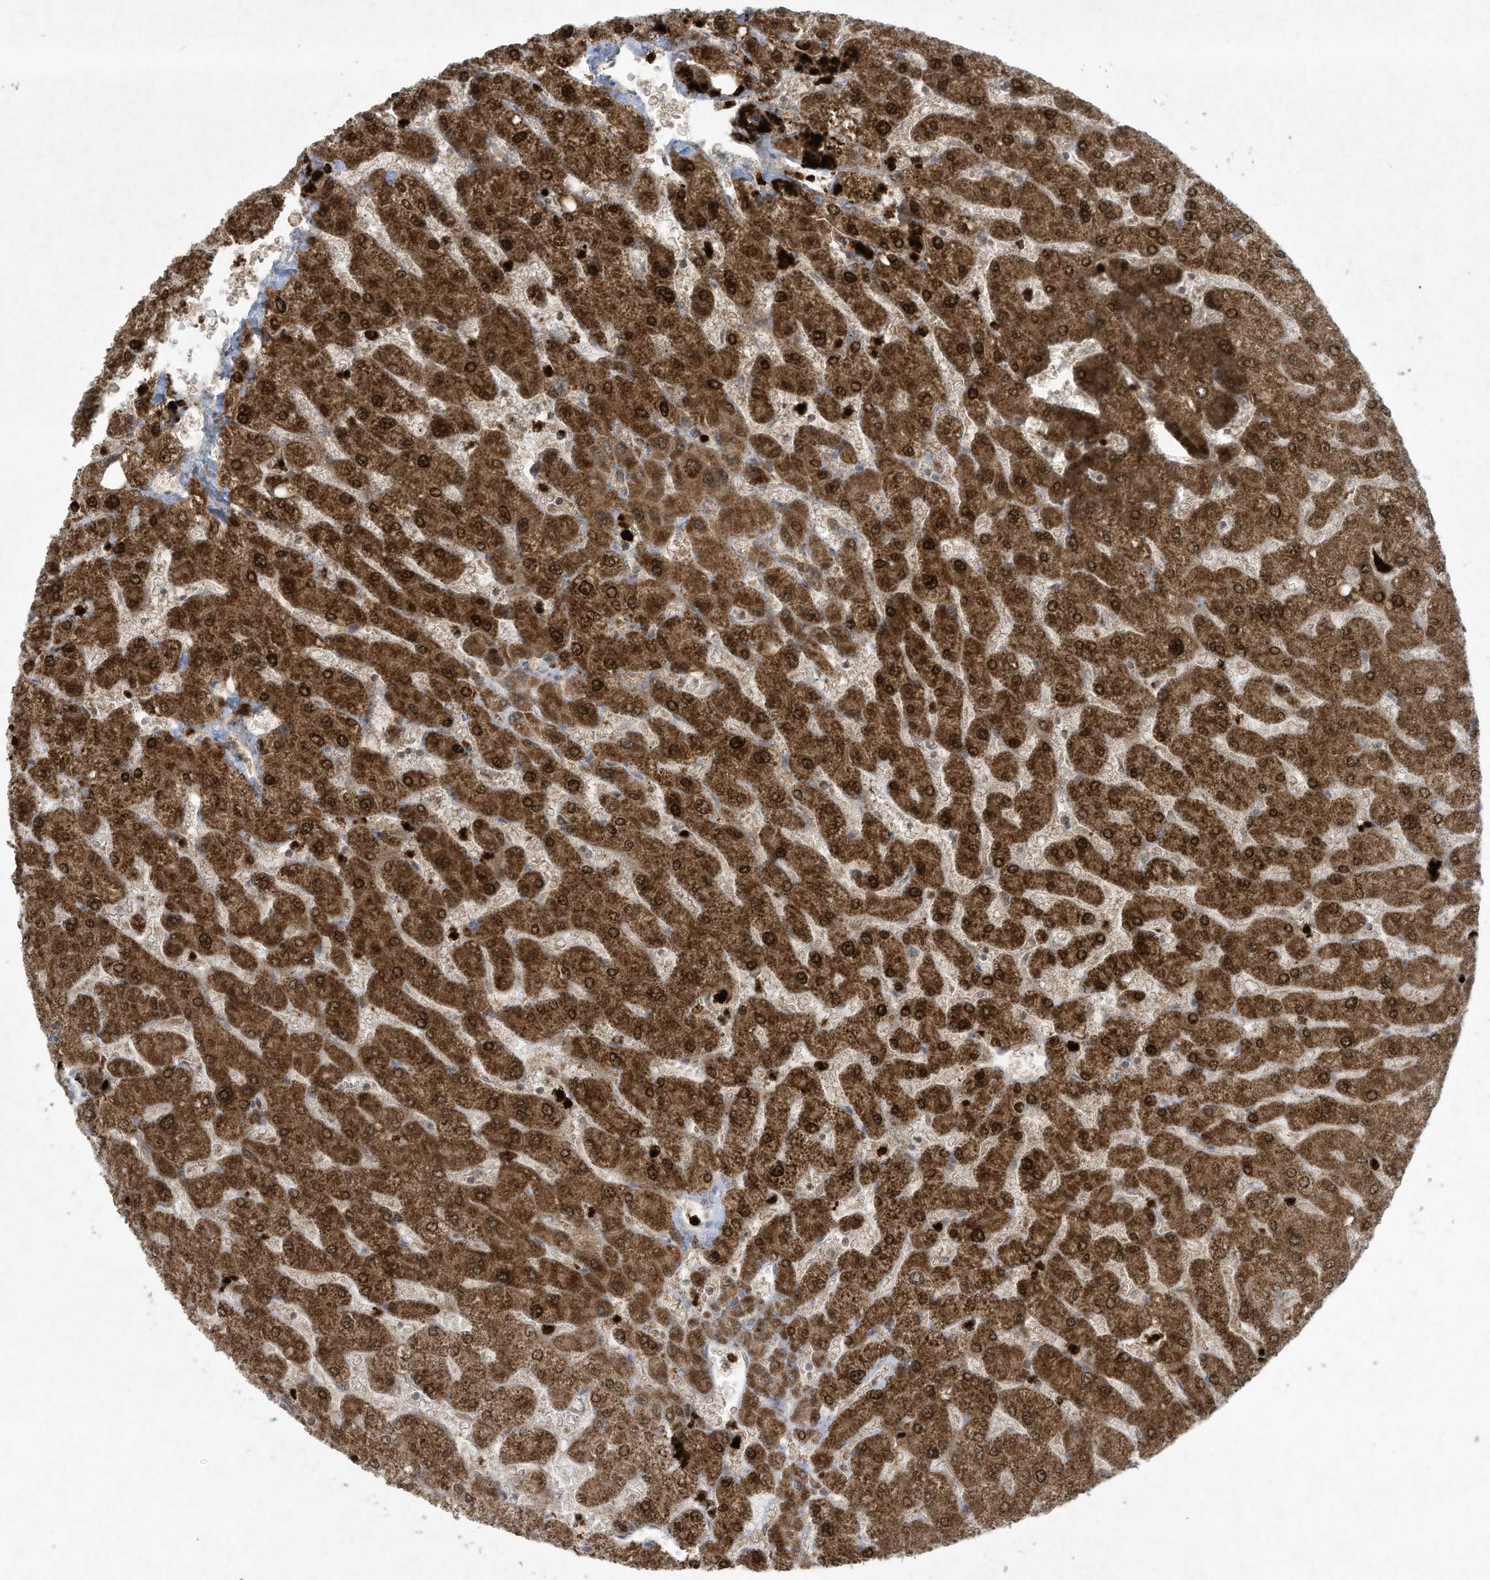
{"staining": {"intensity": "moderate", "quantity": "25%-75%", "location": "cytoplasmic/membranous"}, "tissue": "liver", "cell_type": "Cholangiocytes", "image_type": "normal", "snomed": [{"axis": "morphology", "description": "Normal tissue, NOS"}, {"axis": "topography", "description": "Liver"}], "caption": "Benign liver shows moderate cytoplasmic/membranous expression in approximately 25%-75% of cholangiocytes The protein is stained brown, and the nuclei are stained in blue (DAB IHC with brightfield microscopy, high magnification)..", "gene": "CHRNA4", "patient": {"sex": "male", "age": 55}}